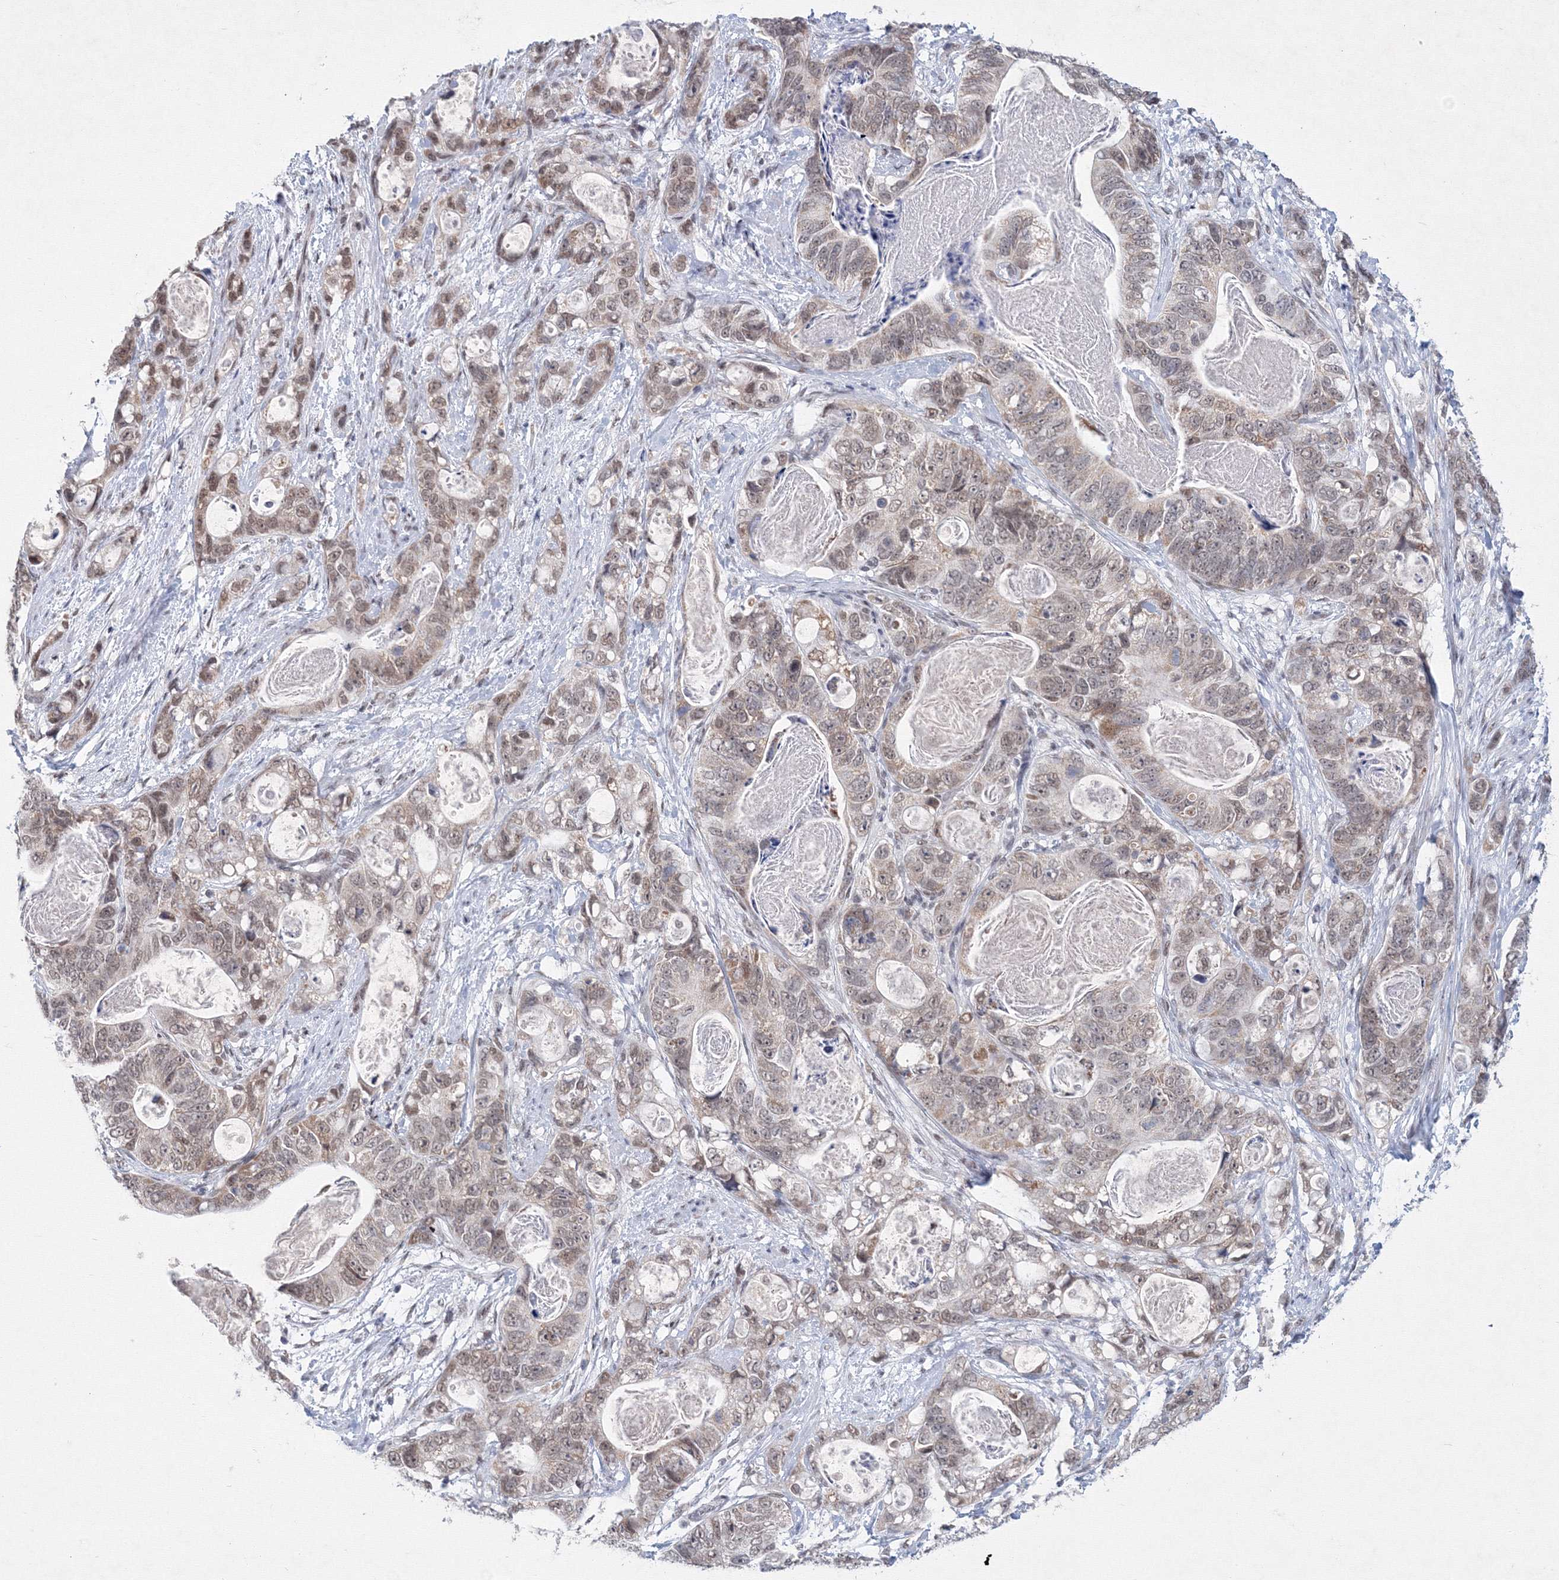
{"staining": {"intensity": "weak", "quantity": "25%-75%", "location": "cytoplasmic/membranous,nuclear"}, "tissue": "stomach cancer", "cell_type": "Tumor cells", "image_type": "cancer", "snomed": [{"axis": "morphology", "description": "Normal tissue, NOS"}, {"axis": "morphology", "description": "Adenocarcinoma, NOS"}, {"axis": "topography", "description": "Stomach"}], "caption": "Protein positivity by immunohistochemistry (IHC) exhibits weak cytoplasmic/membranous and nuclear expression in about 25%-75% of tumor cells in adenocarcinoma (stomach).", "gene": "SF3B6", "patient": {"sex": "female", "age": 89}}